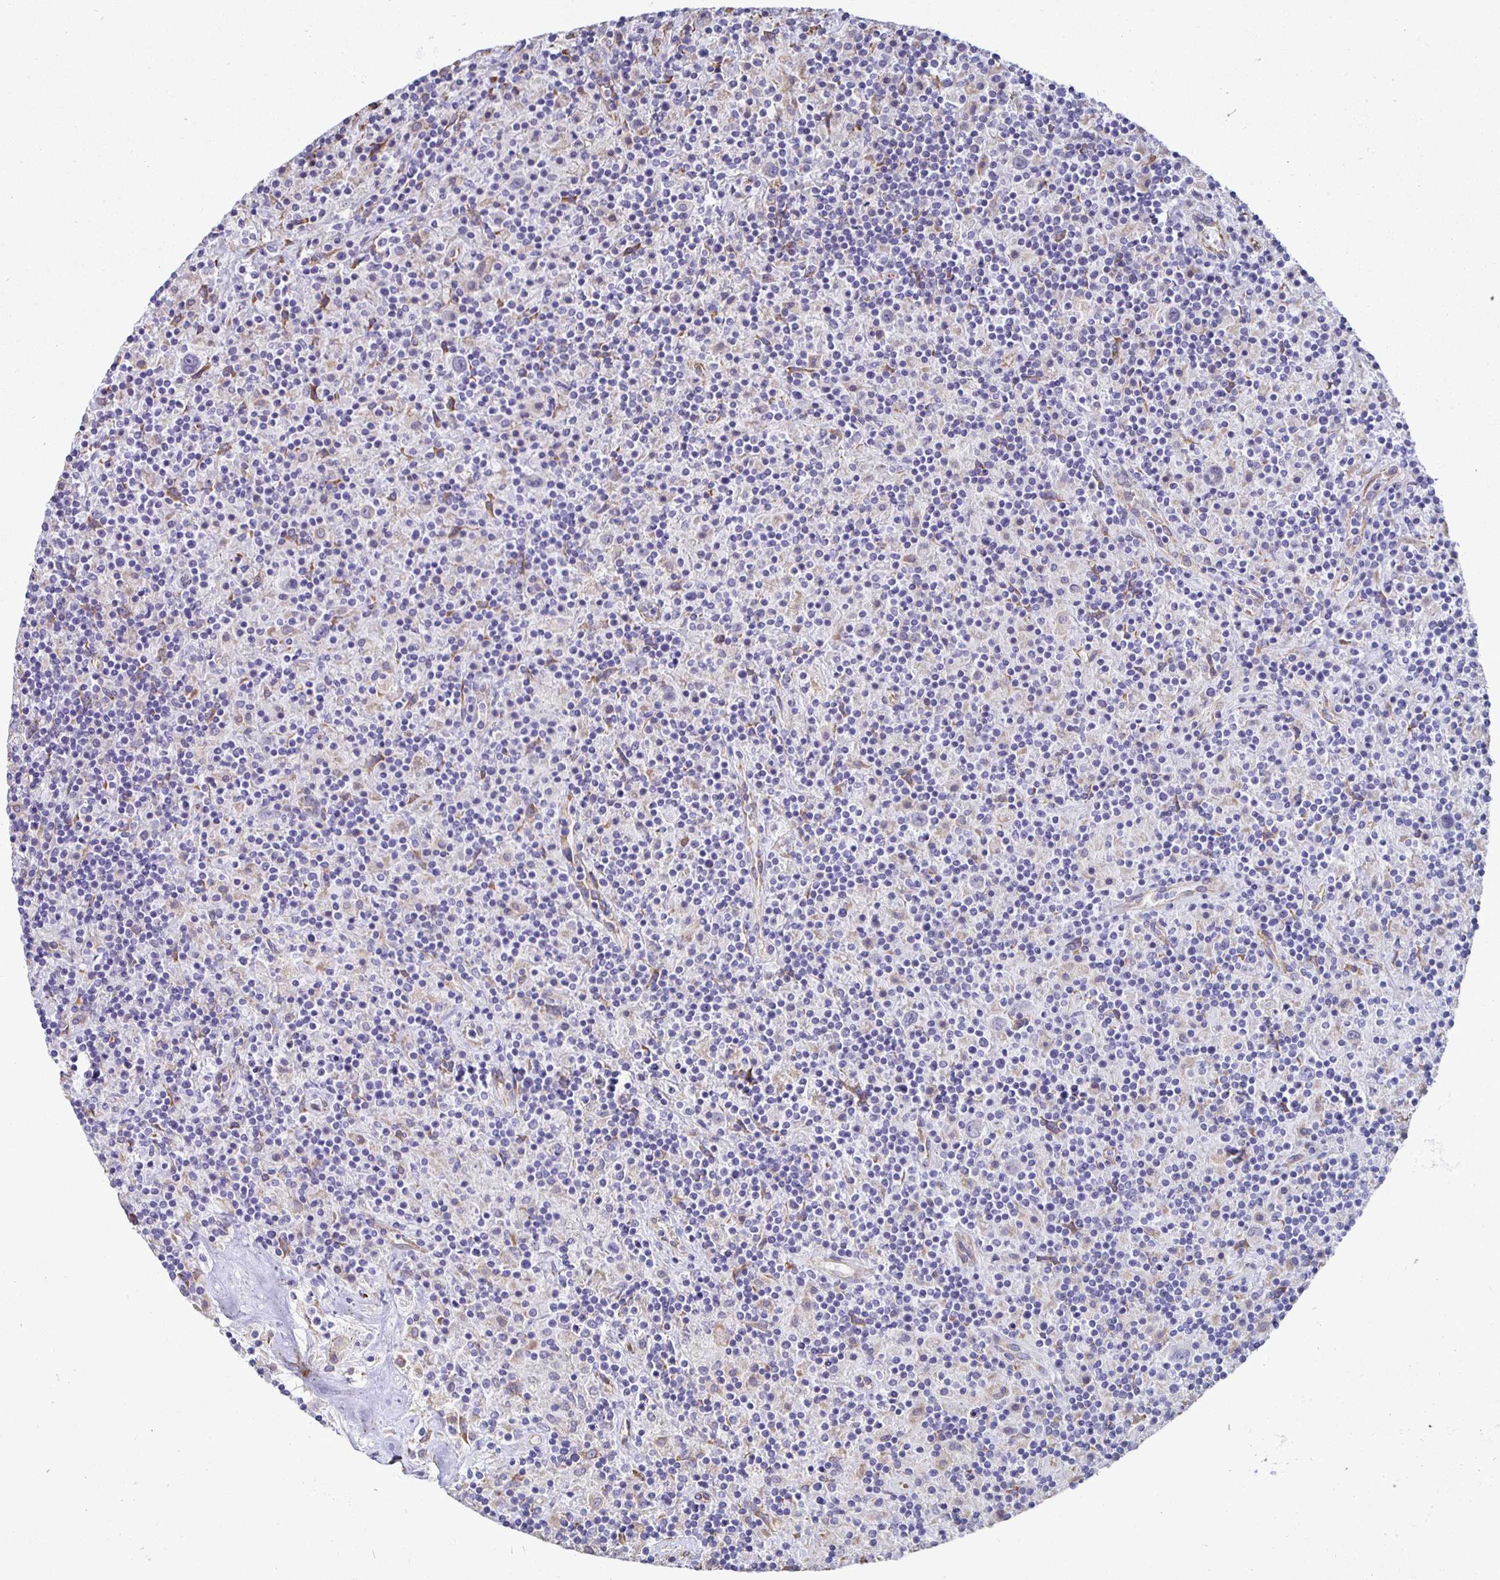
{"staining": {"intensity": "negative", "quantity": "none", "location": "none"}, "tissue": "lymphoma", "cell_type": "Tumor cells", "image_type": "cancer", "snomed": [{"axis": "morphology", "description": "Hodgkin's disease, NOS"}, {"axis": "topography", "description": "Lymph node"}], "caption": "This is a image of IHC staining of Hodgkin's disease, which shows no positivity in tumor cells. Brightfield microscopy of immunohistochemistry stained with DAB (brown) and hematoxylin (blue), captured at high magnification.", "gene": "DNAI2", "patient": {"sex": "male", "age": 70}}